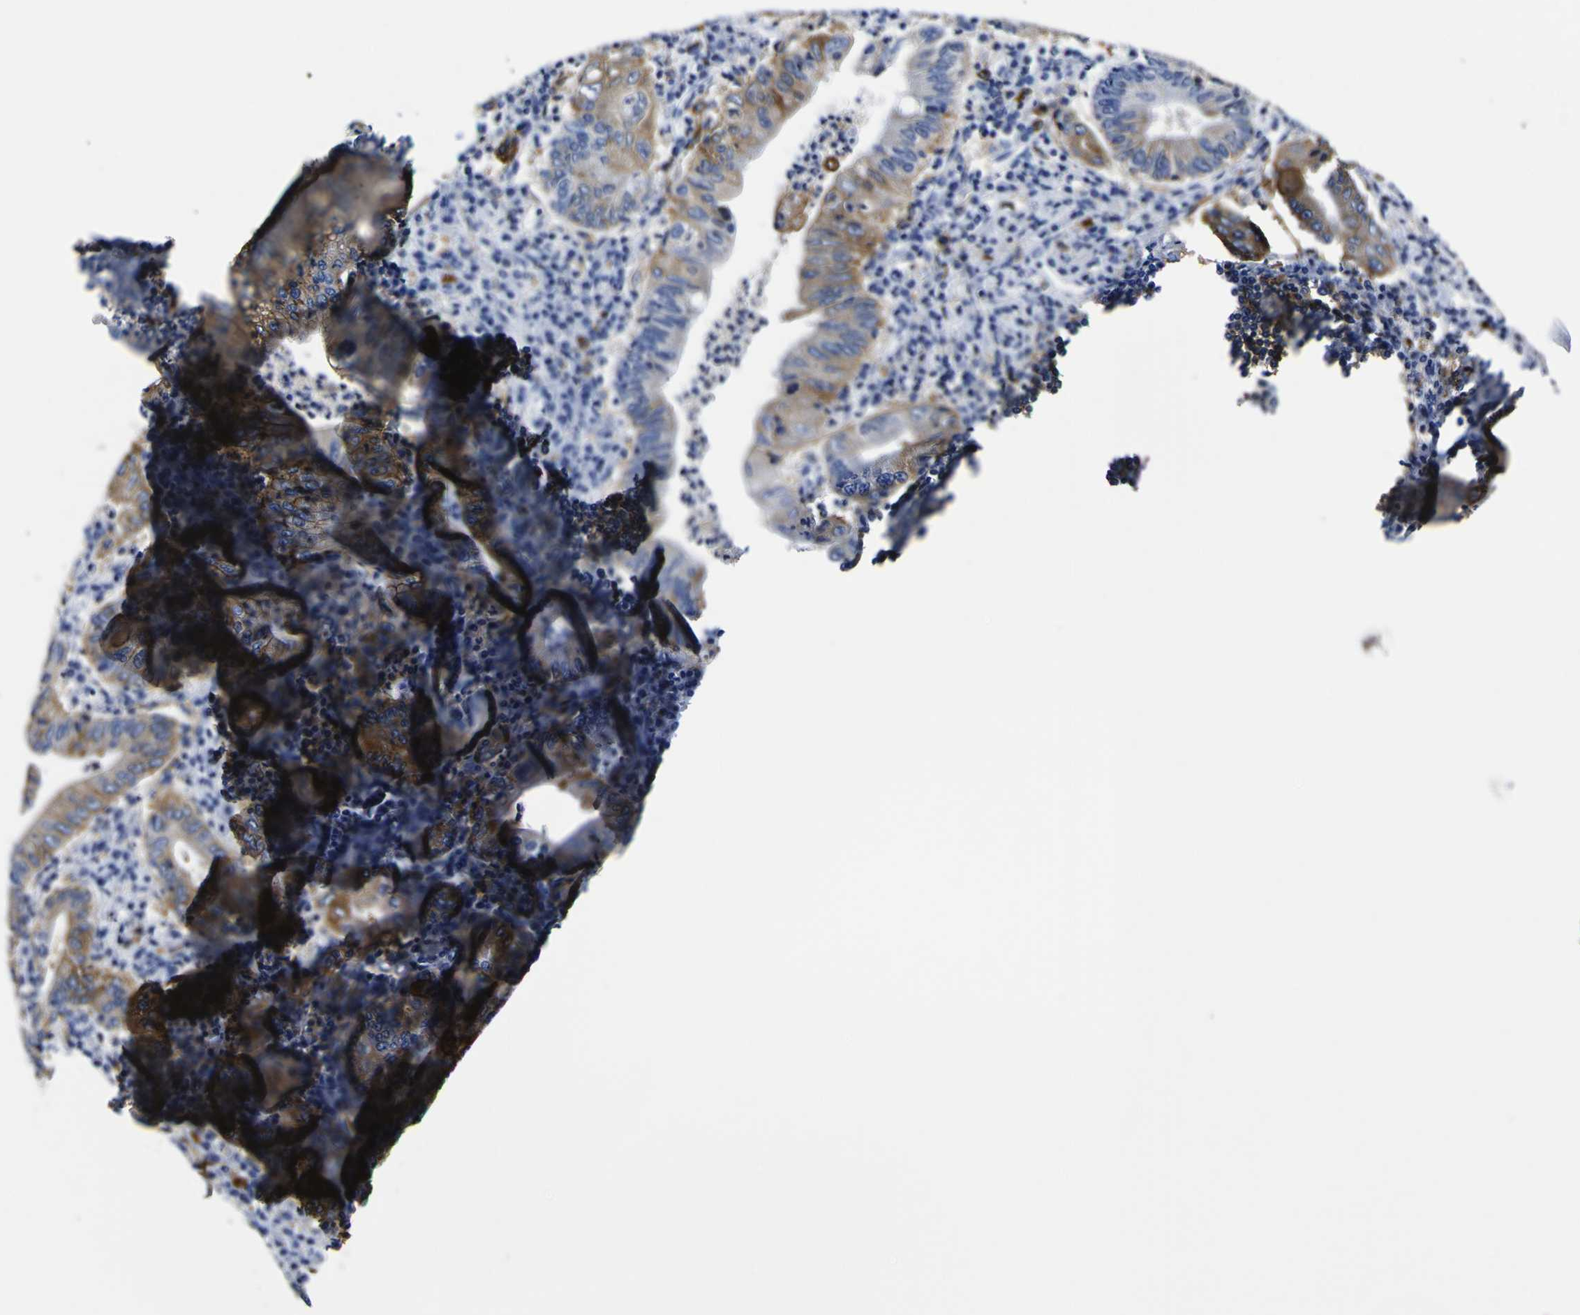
{"staining": {"intensity": "moderate", "quantity": ">75%", "location": "cytoplasmic/membranous"}, "tissue": "stomach cancer", "cell_type": "Tumor cells", "image_type": "cancer", "snomed": [{"axis": "morphology", "description": "Normal tissue, NOS"}, {"axis": "morphology", "description": "Adenocarcinoma, NOS"}, {"axis": "topography", "description": "Esophagus"}, {"axis": "topography", "description": "Stomach, upper"}, {"axis": "topography", "description": "Peripheral nerve tissue"}], "caption": "Immunohistochemical staining of human adenocarcinoma (stomach) demonstrates medium levels of moderate cytoplasmic/membranous protein positivity in approximately >75% of tumor cells.", "gene": "HLA-DQA1", "patient": {"sex": "male", "age": 62}}